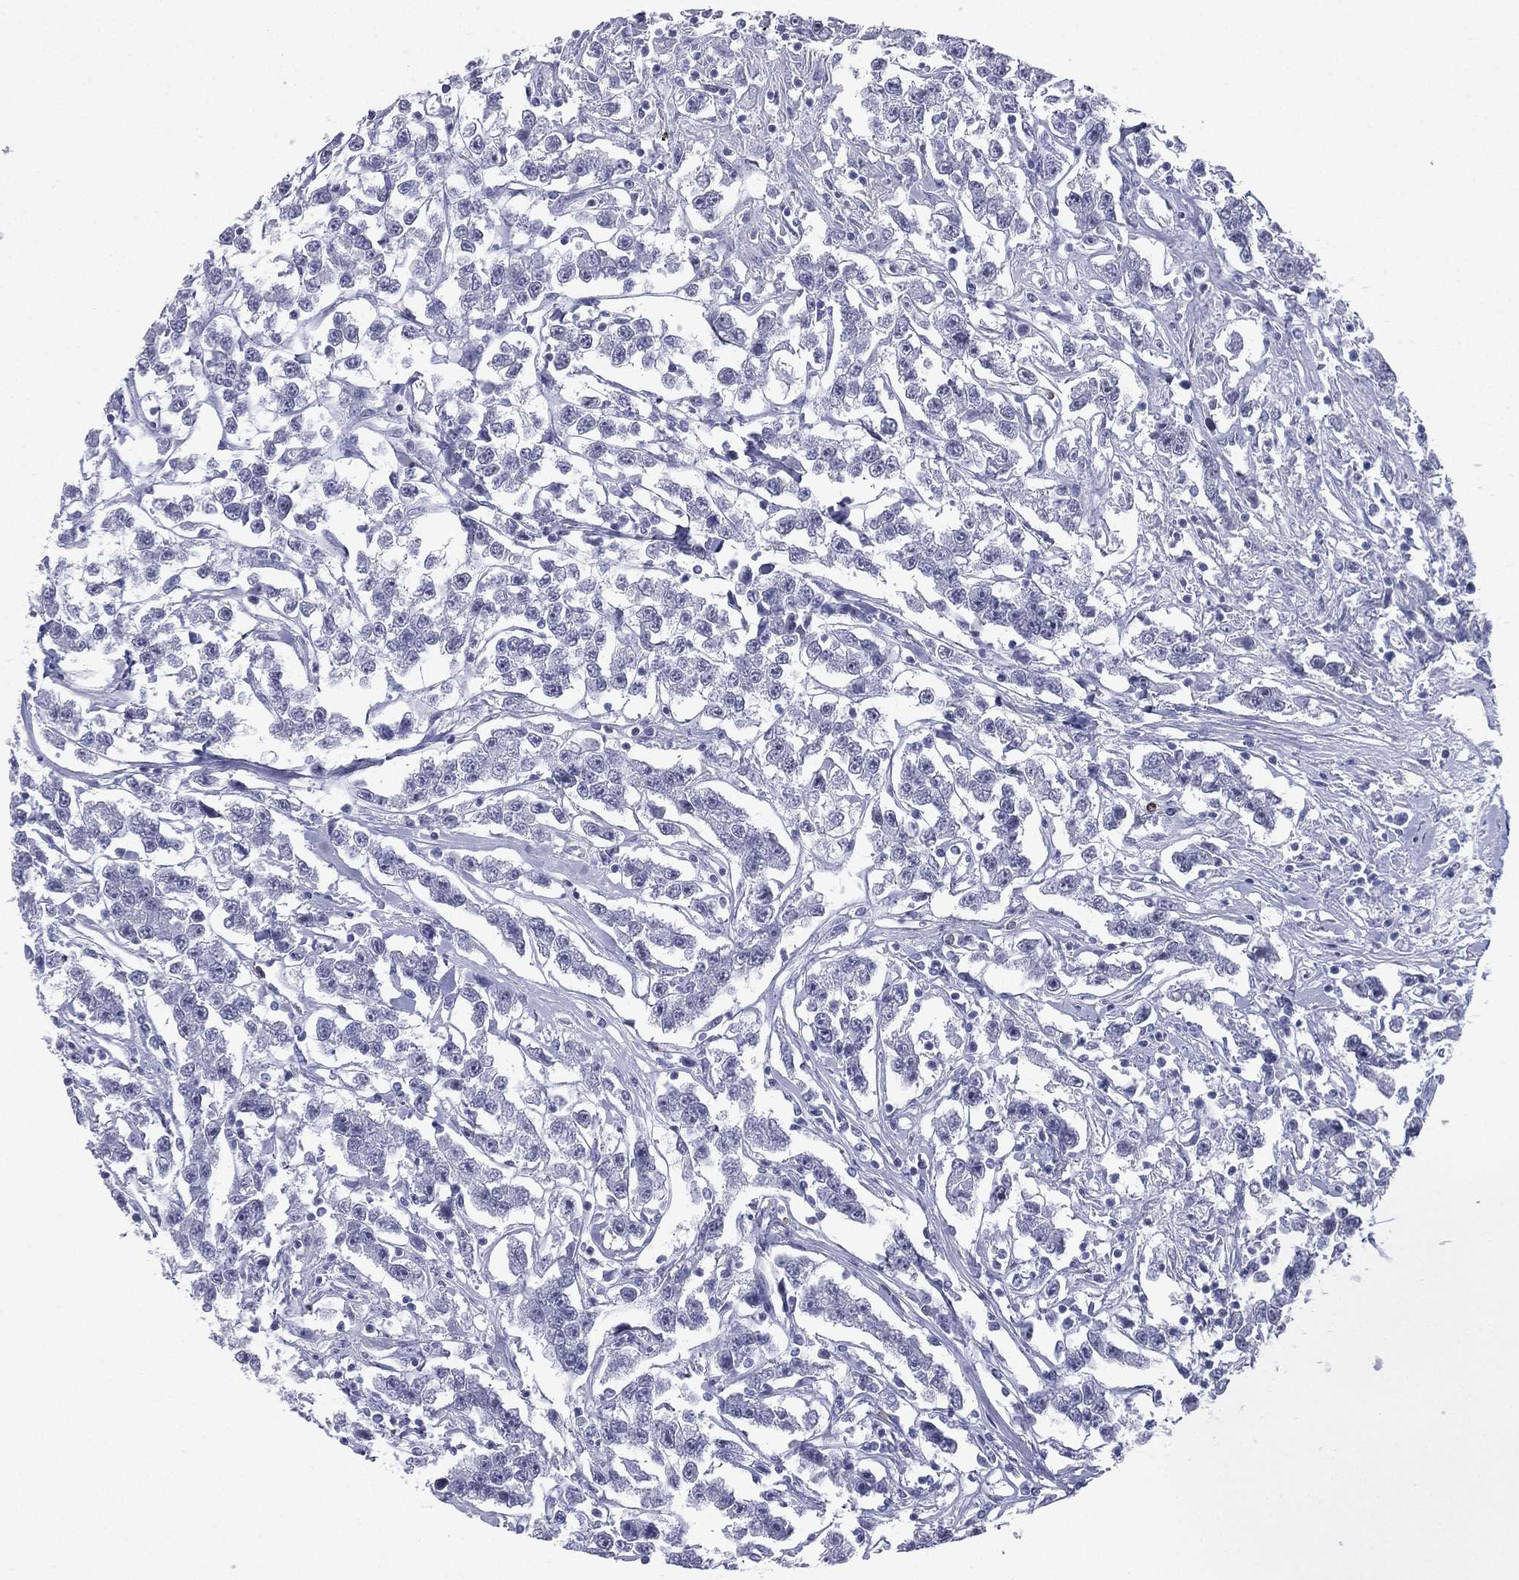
{"staining": {"intensity": "negative", "quantity": "none", "location": "none"}, "tissue": "testis cancer", "cell_type": "Tumor cells", "image_type": "cancer", "snomed": [{"axis": "morphology", "description": "Seminoma, NOS"}, {"axis": "topography", "description": "Testis"}], "caption": "The histopathology image reveals no staining of tumor cells in testis seminoma.", "gene": "CD22", "patient": {"sex": "male", "age": 59}}